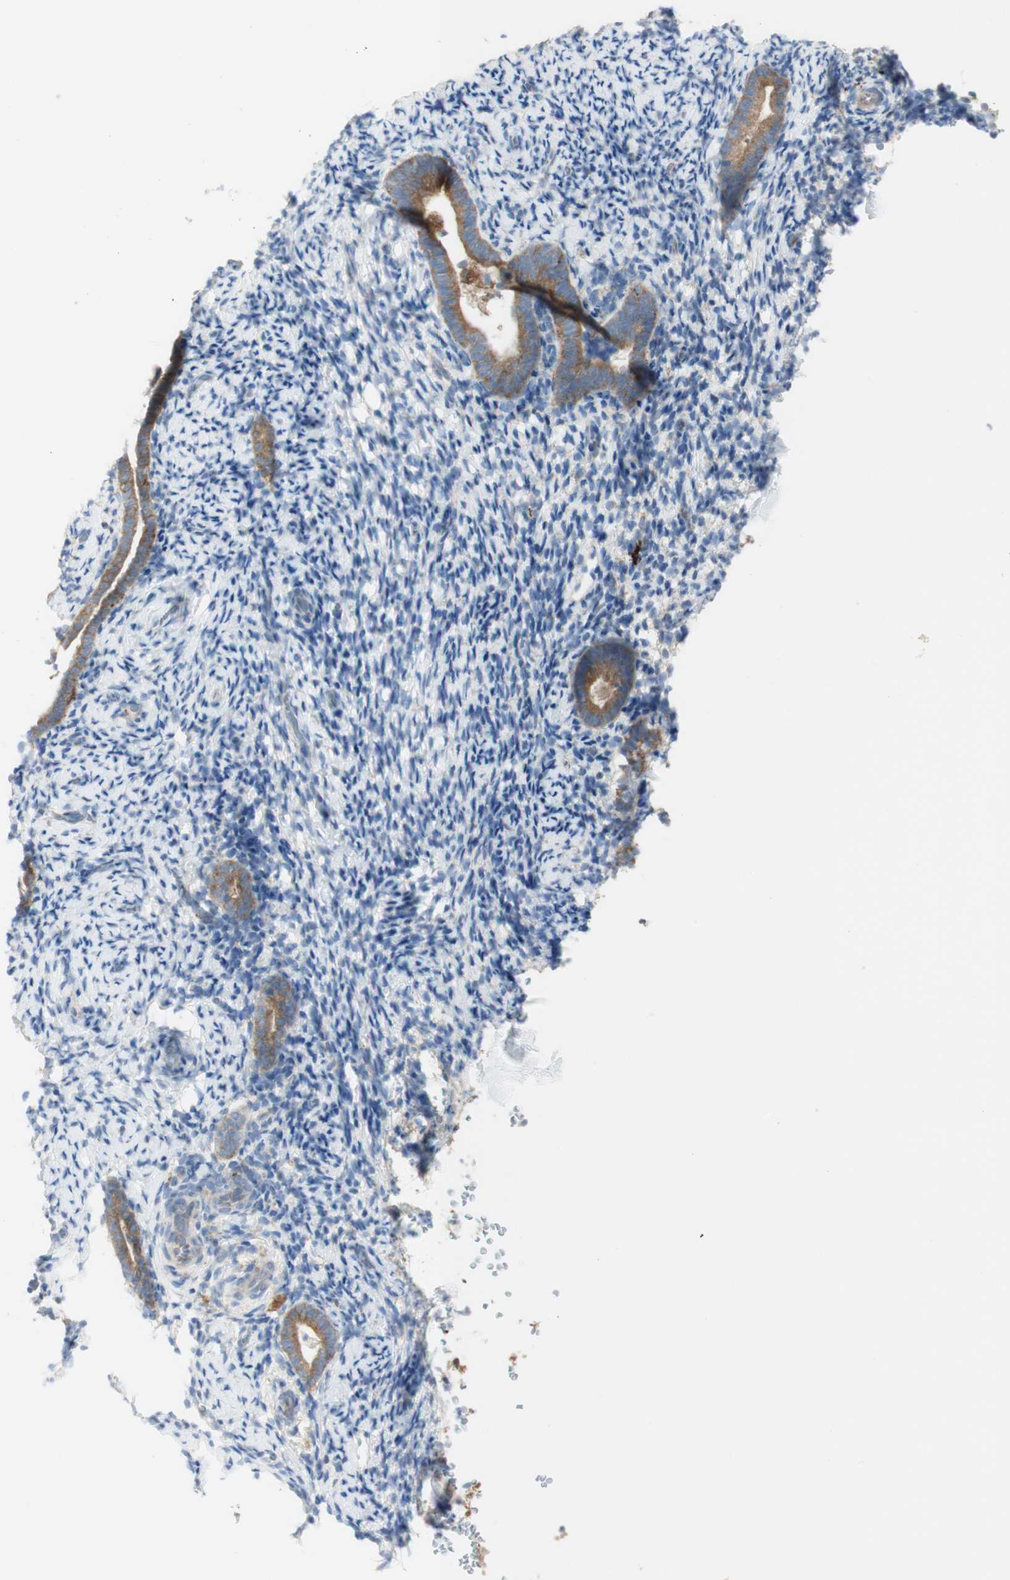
{"staining": {"intensity": "moderate", "quantity": "<25%", "location": "cytoplasmic/membranous"}, "tissue": "endometrium", "cell_type": "Cells in endometrial stroma", "image_type": "normal", "snomed": [{"axis": "morphology", "description": "Normal tissue, NOS"}, {"axis": "topography", "description": "Endometrium"}], "caption": "DAB (3,3'-diaminobenzidine) immunohistochemical staining of benign endometrium reveals moderate cytoplasmic/membranous protein expression in about <25% of cells in endometrial stroma.", "gene": "MANF", "patient": {"sex": "female", "age": 51}}